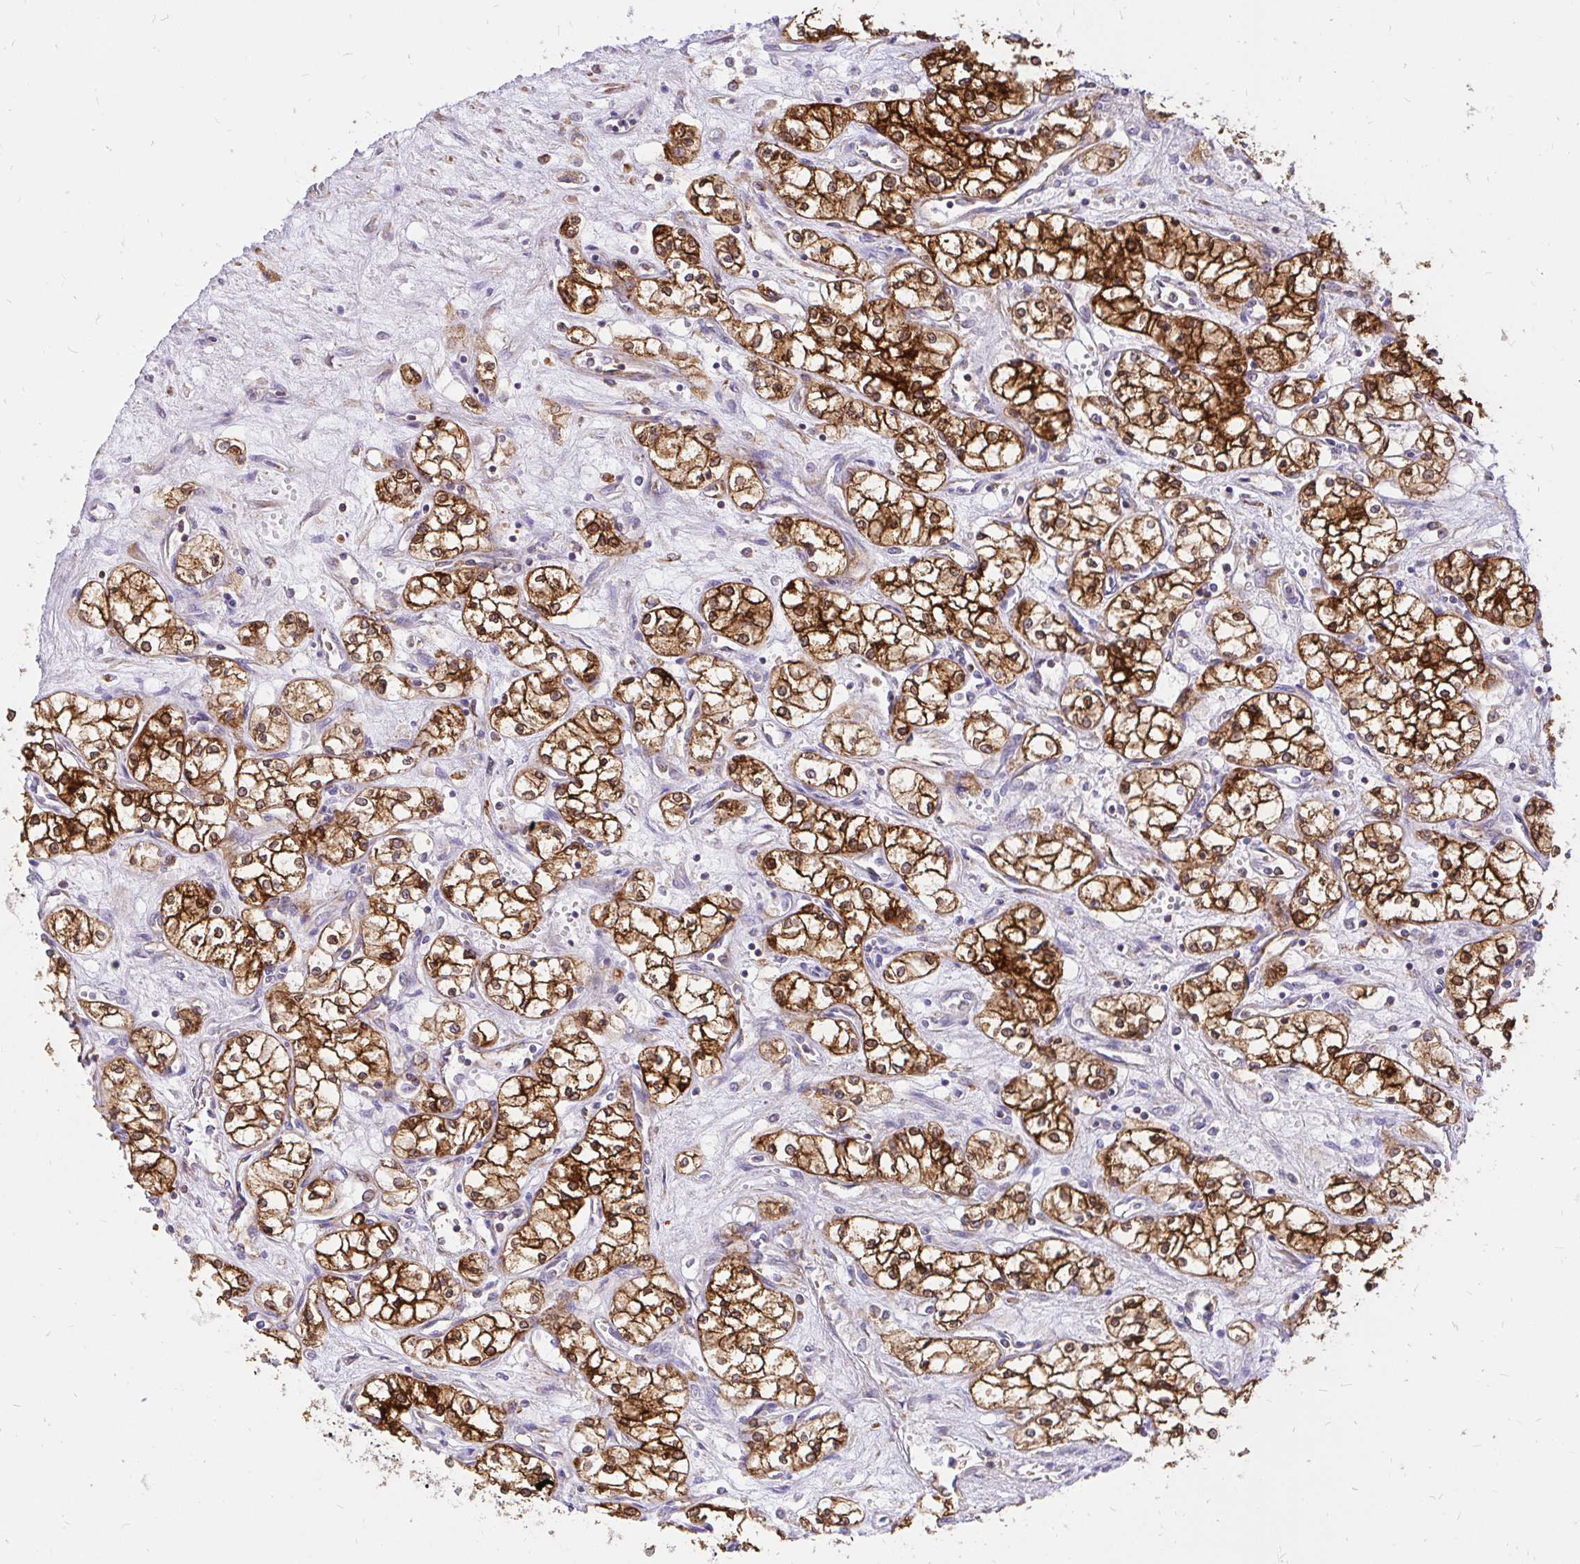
{"staining": {"intensity": "strong", "quantity": ">75%", "location": "cytoplasmic/membranous"}, "tissue": "renal cancer", "cell_type": "Tumor cells", "image_type": "cancer", "snomed": [{"axis": "morphology", "description": "Normal tissue, NOS"}, {"axis": "morphology", "description": "Adenocarcinoma, NOS"}, {"axis": "topography", "description": "Kidney"}], "caption": "Brown immunohistochemical staining in adenocarcinoma (renal) displays strong cytoplasmic/membranous expression in approximately >75% of tumor cells. The protein of interest is stained brown, and the nuclei are stained in blue (DAB (3,3'-diaminobenzidine) IHC with brightfield microscopy, high magnification).", "gene": "ABCB10", "patient": {"sex": "male", "age": 59}}